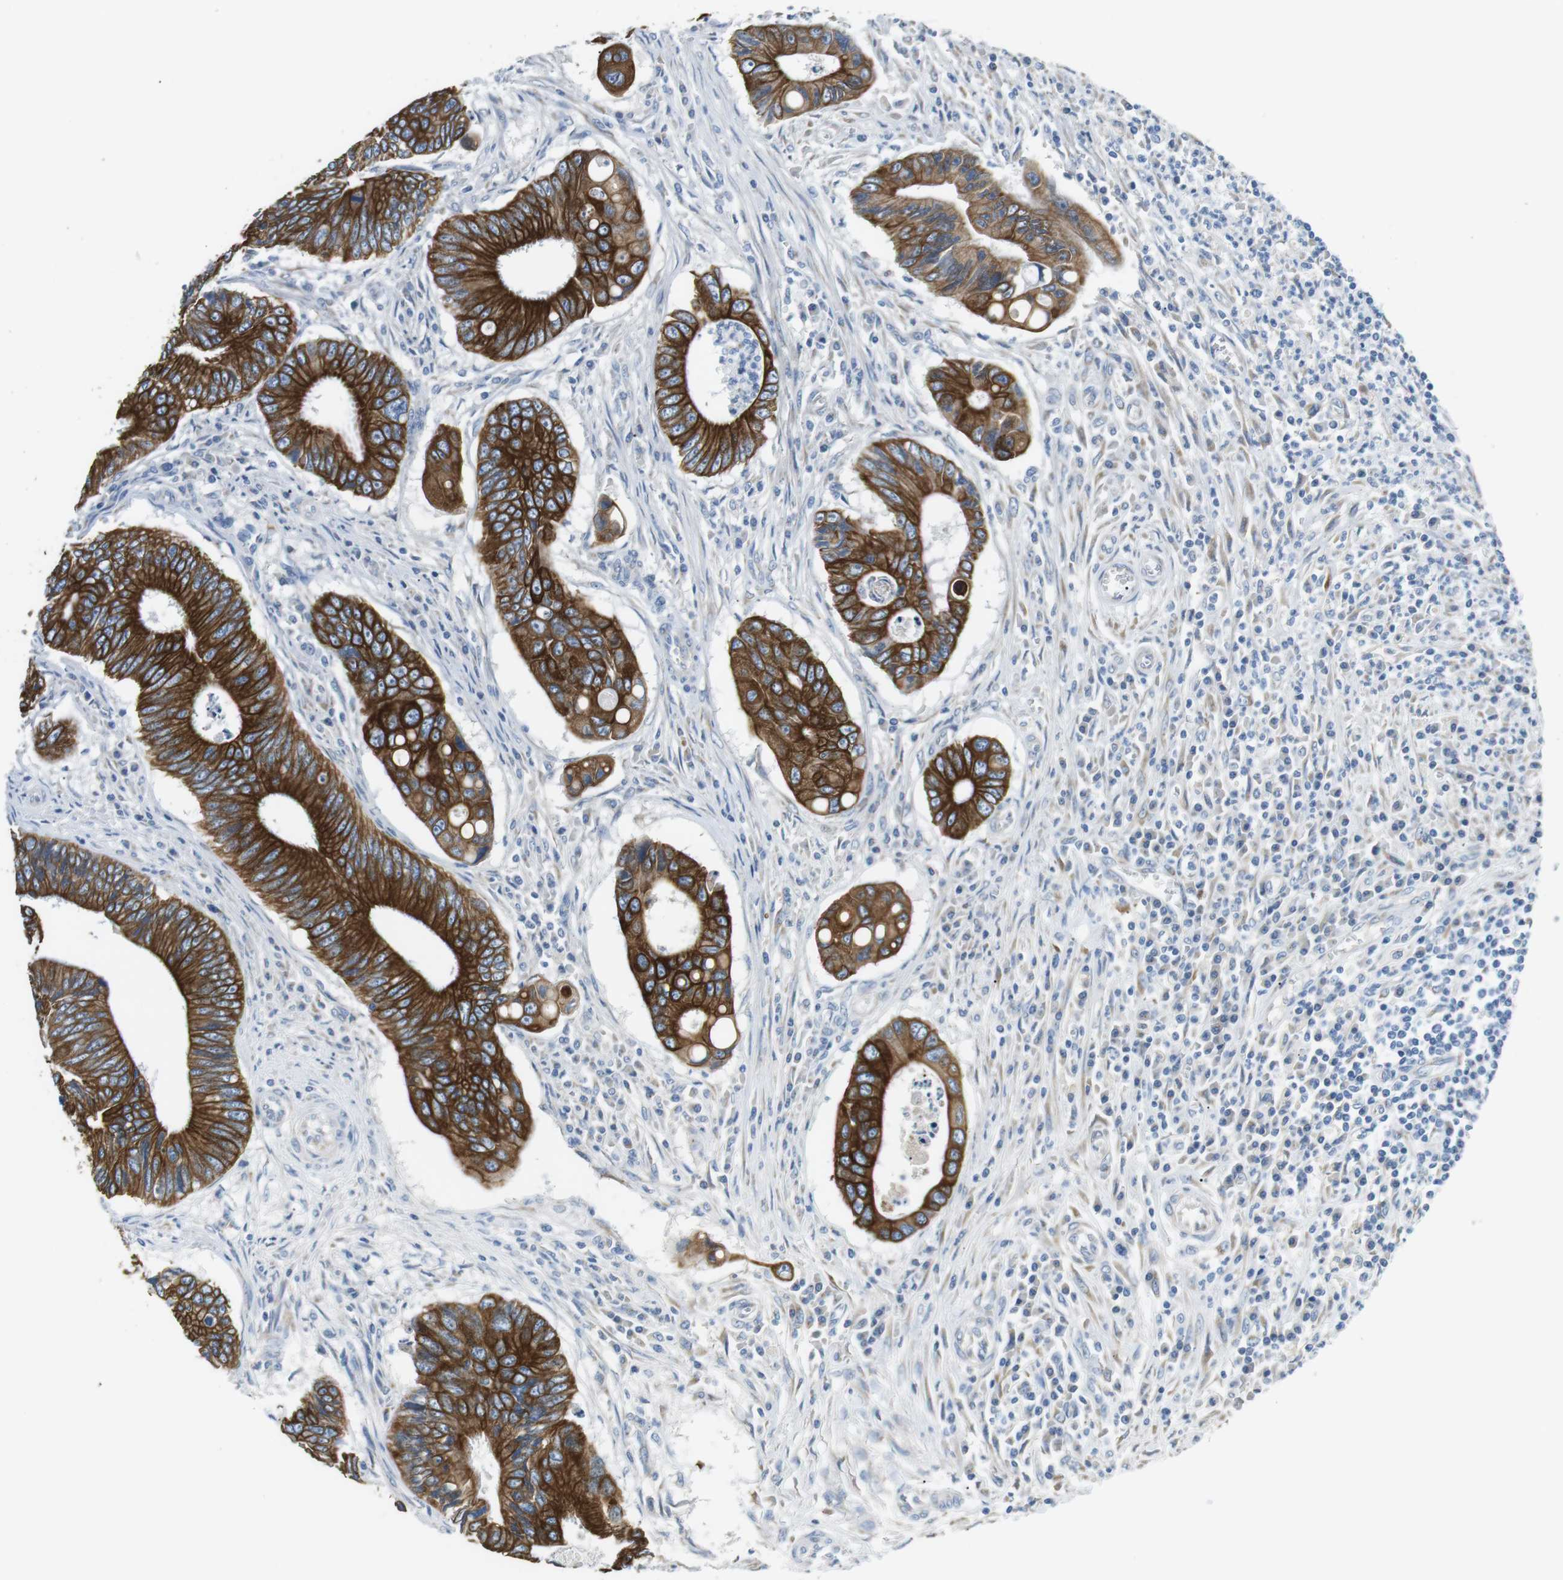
{"staining": {"intensity": "strong", "quantity": ">75%", "location": "cytoplasmic/membranous"}, "tissue": "colorectal cancer", "cell_type": "Tumor cells", "image_type": "cancer", "snomed": [{"axis": "morphology", "description": "Inflammation, NOS"}, {"axis": "morphology", "description": "Adenocarcinoma, NOS"}, {"axis": "topography", "description": "Colon"}], "caption": "Immunohistochemical staining of colorectal adenocarcinoma reveals high levels of strong cytoplasmic/membranous expression in about >75% of tumor cells.", "gene": "UNC5CL", "patient": {"sex": "male", "age": 72}}